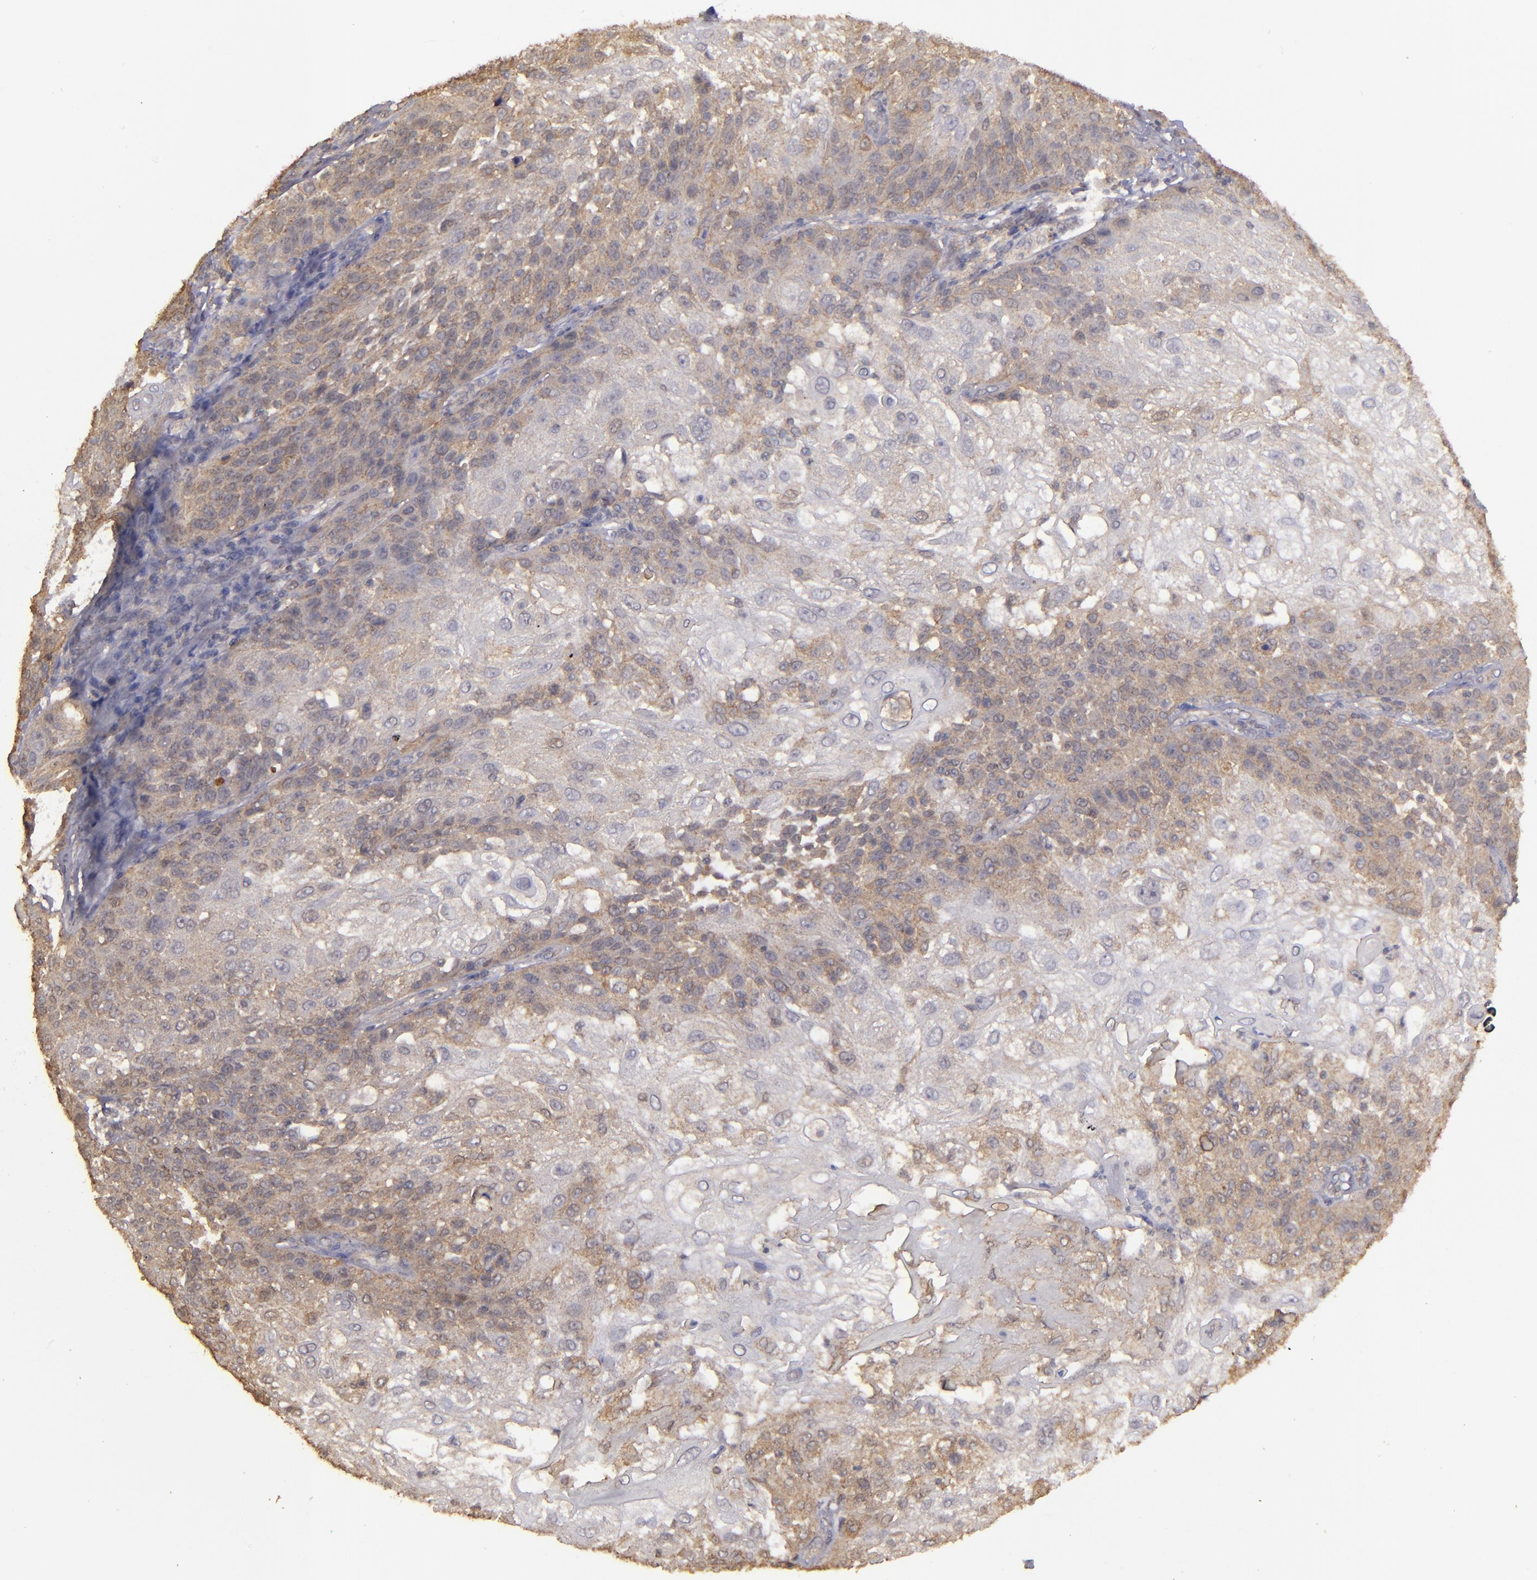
{"staining": {"intensity": "weak", "quantity": "25%-75%", "location": "cytoplasmic/membranous"}, "tissue": "skin cancer", "cell_type": "Tumor cells", "image_type": "cancer", "snomed": [{"axis": "morphology", "description": "Normal tissue, NOS"}, {"axis": "morphology", "description": "Squamous cell carcinoma, NOS"}, {"axis": "topography", "description": "Skin"}], "caption": "A micrograph of human squamous cell carcinoma (skin) stained for a protein exhibits weak cytoplasmic/membranous brown staining in tumor cells. Using DAB (brown) and hematoxylin (blue) stains, captured at high magnification using brightfield microscopy.", "gene": "FAT1", "patient": {"sex": "female", "age": 83}}